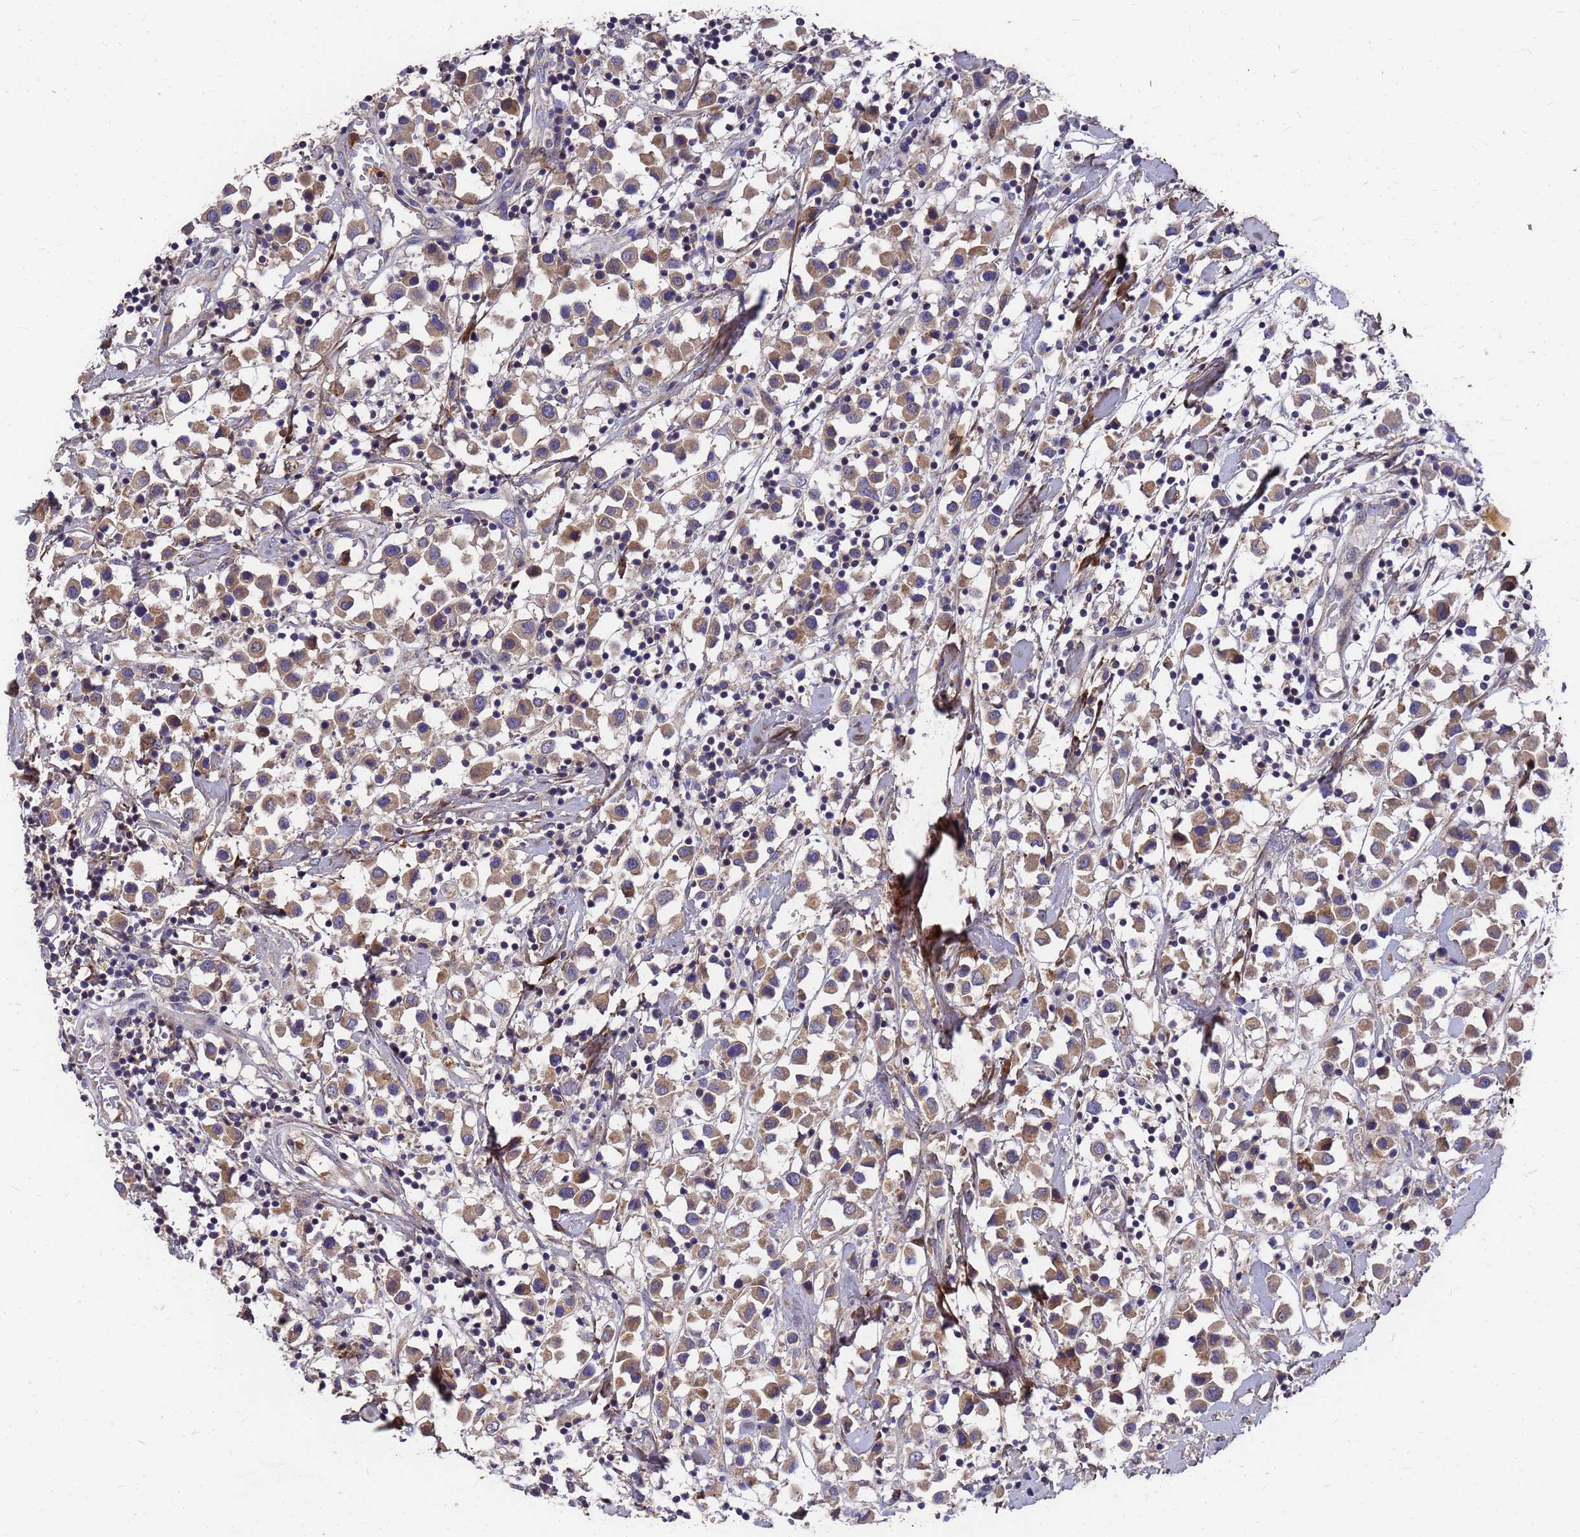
{"staining": {"intensity": "moderate", "quantity": ">75%", "location": "cytoplasmic/membranous"}, "tissue": "breast cancer", "cell_type": "Tumor cells", "image_type": "cancer", "snomed": [{"axis": "morphology", "description": "Duct carcinoma"}, {"axis": "topography", "description": "Breast"}], "caption": "The photomicrograph shows immunohistochemical staining of invasive ductal carcinoma (breast). There is moderate cytoplasmic/membranous positivity is appreciated in about >75% of tumor cells. The staining was performed using DAB, with brown indicating positive protein expression. Nuclei are stained blue with hematoxylin.", "gene": "ZNF717", "patient": {"sex": "female", "age": 61}}